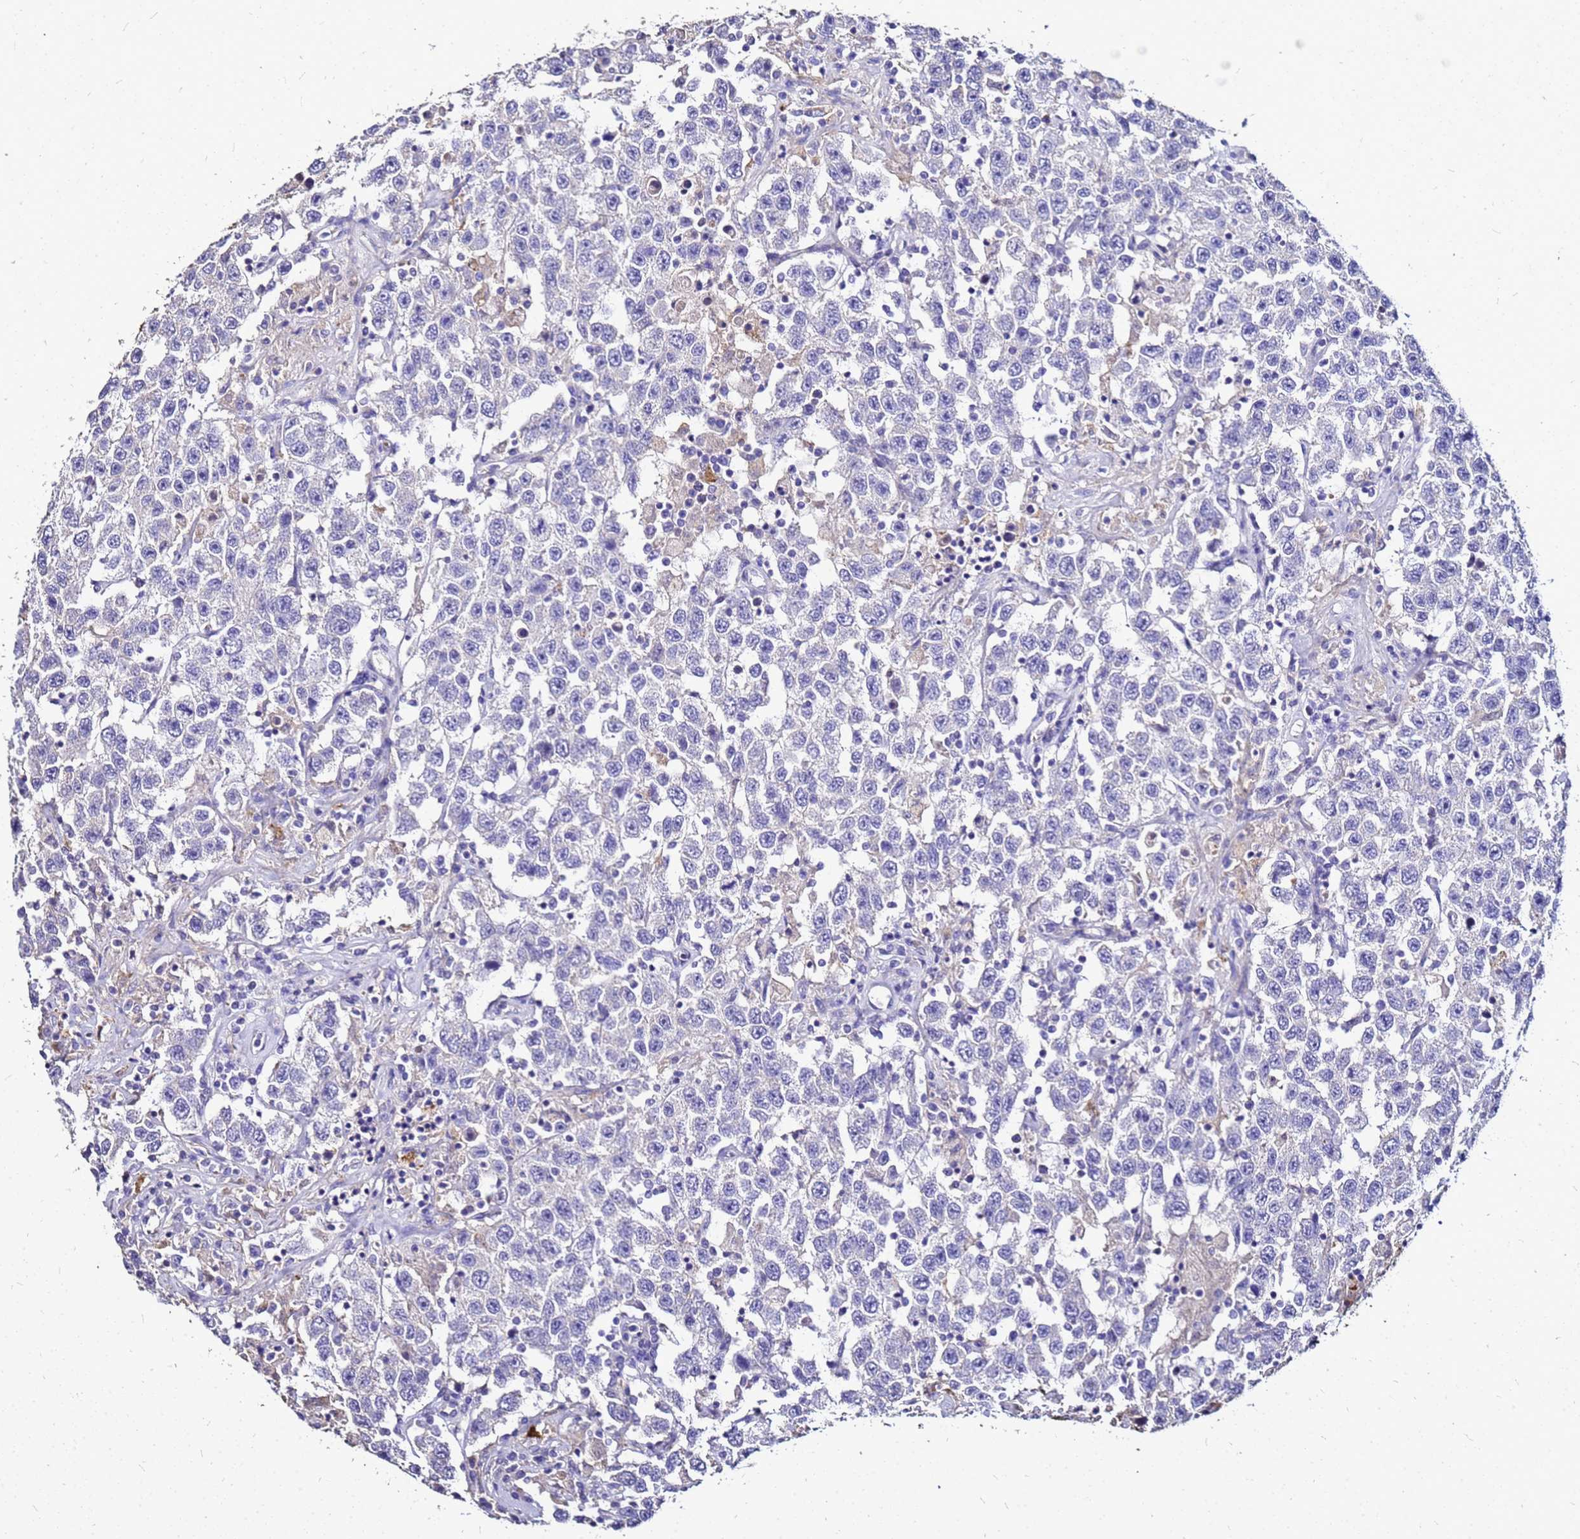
{"staining": {"intensity": "negative", "quantity": "none", "location": "none"}, "tissue": "testis cancer", "cell_type": "Tumor cells", "image_type": "cancer", "snomed": [{"axis": "morphology", "description": "Seminoma, NOS"}, {"axis": "topography", "description": "Testis"}], "caption": "Tumor cells show no significant positivity in testis seminoma.", "gene": "S100A2", "patient": {"sex": "male", "age": 41}}